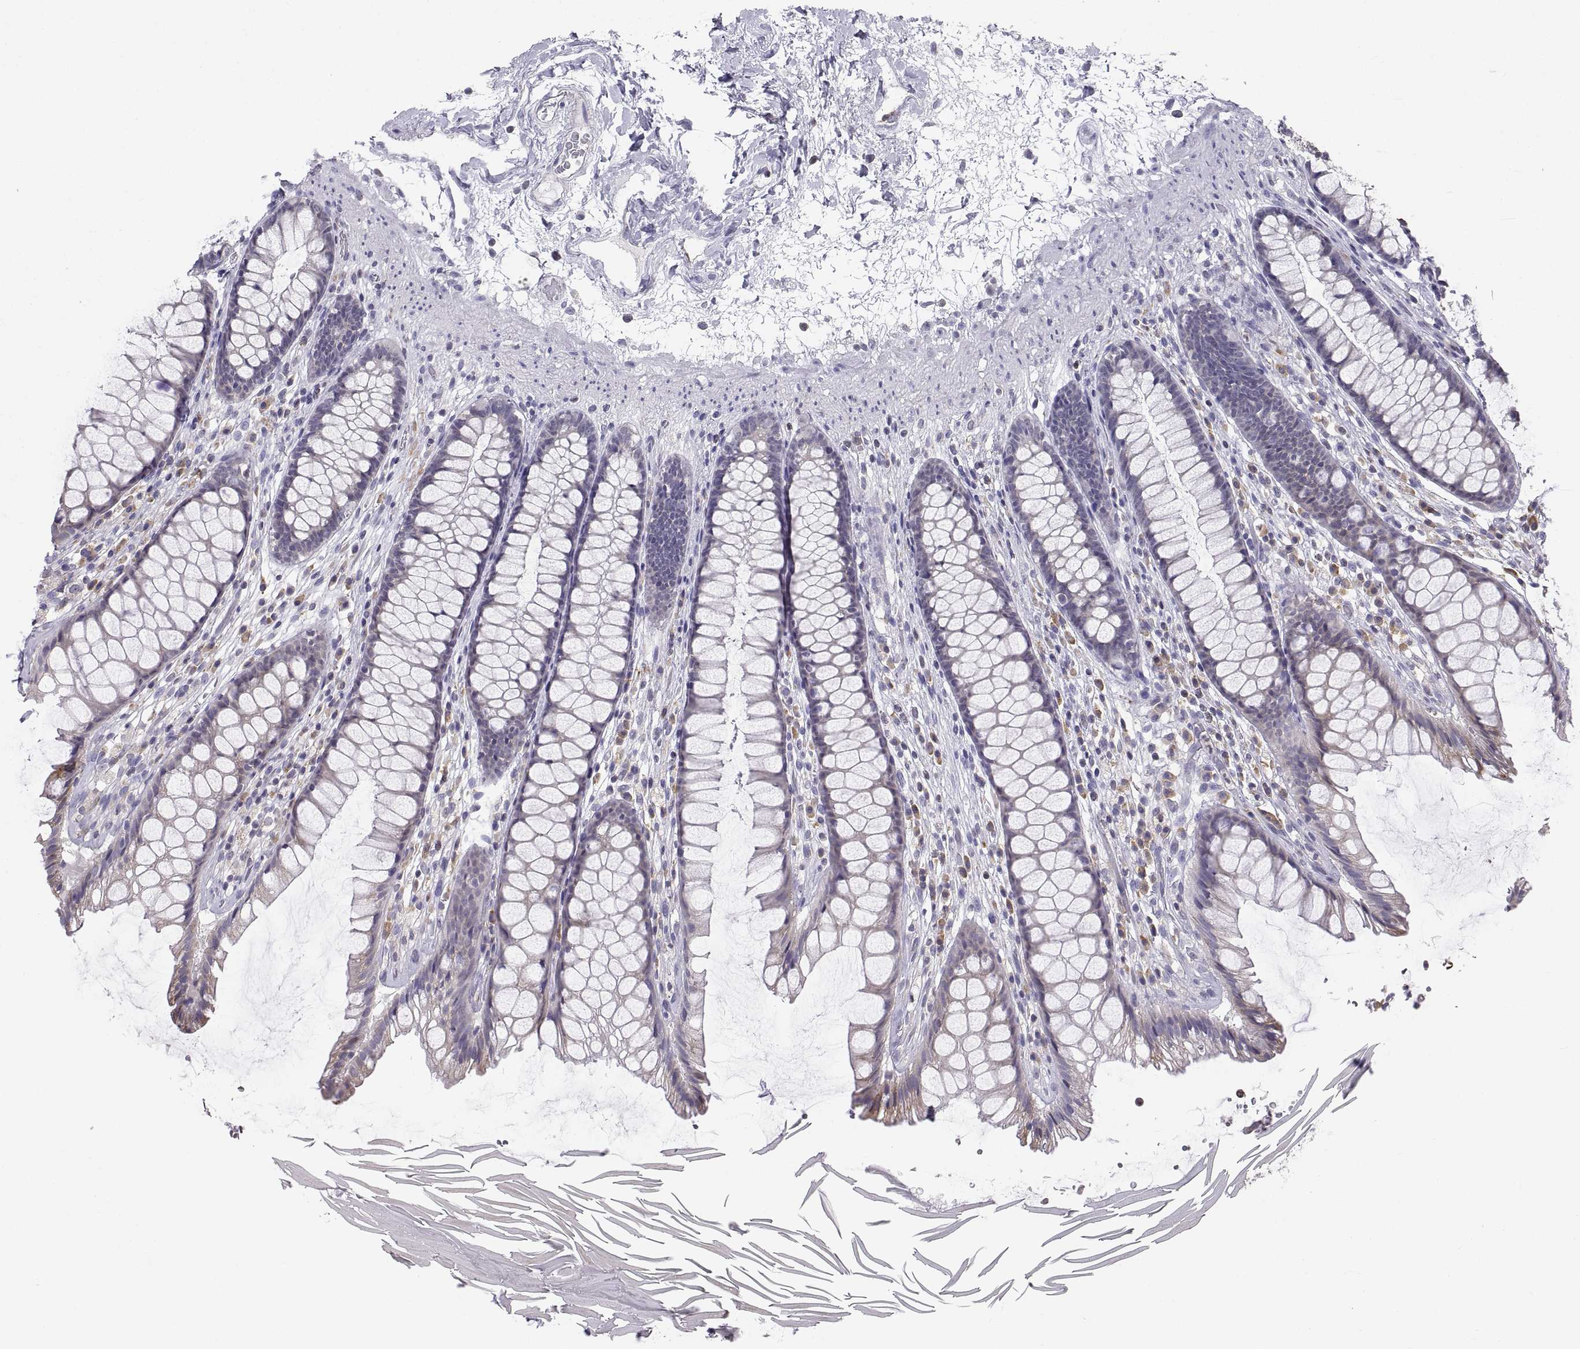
{"staining": {"intensity": "weak", "quantity": "<25%", "location": "cytoplasmic/membranous"}, "tissue": "rectum", "cell_type": "Glandular cells", "image_type": "normal", "snomed": [{"axis": "morphology", "description": "Normal tissue, NOS"}, {"axis": "topography", "description": "Rectum"}], "caption": "Immunohistochemistry histopathology image of benign rectum: rectum stained with DAB (3,3'-diaminobenzidine) exhibits no significant protein positivity in glandular cells.", "gene": "ERO1A", "patient": {"sex": "male", "age": 72}}